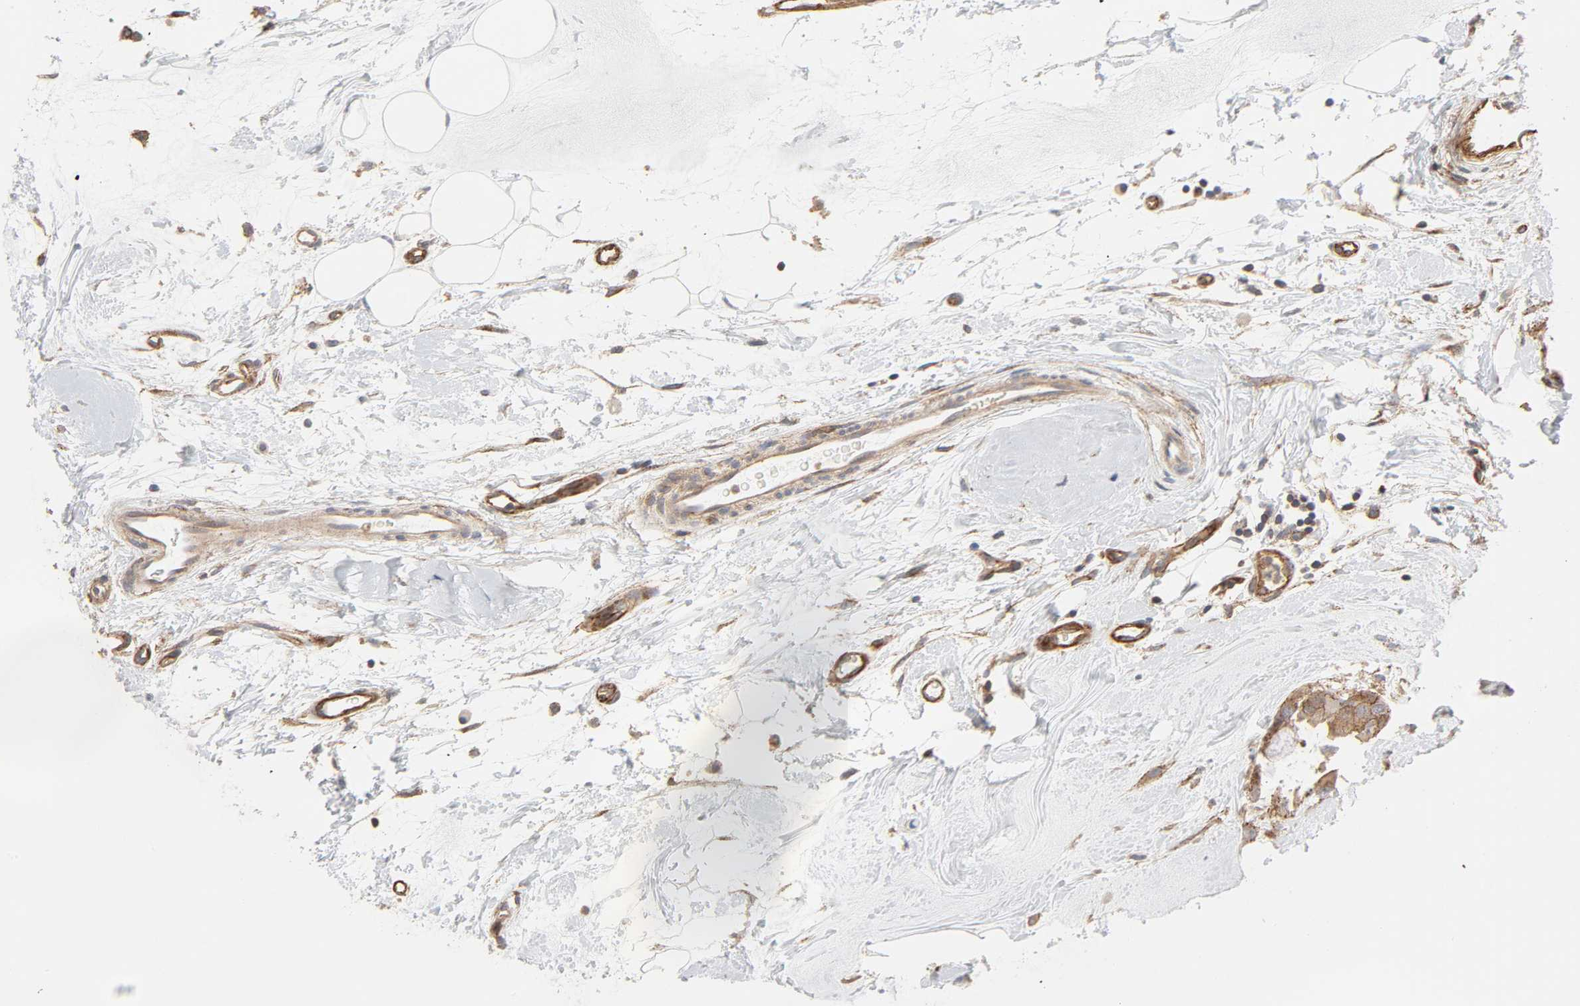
{"staining": {"intensity": "moderate", "quantity": ">75%", "location": "cytoplasmic/membranous"}, "tissue": "breast cancer", "cell_type": "Tumor cells", "image_type": "cancer", "snomed": [{"axis": "morphology", "description": "Duct carcinoma"}, {"axis": "topography", "description": "Breast"}], "caption": "Protein expression analysis of human infiltrating ductal carcinoma (breast) reveals moderate cytoplasmic/membranous staining in approximately >75% of tumor cells. (brown staining indicates protein expression, while blue staining denotes nuclei).", "gene": "AP2A1", "patient": {"sex": "female", "age": 40}}